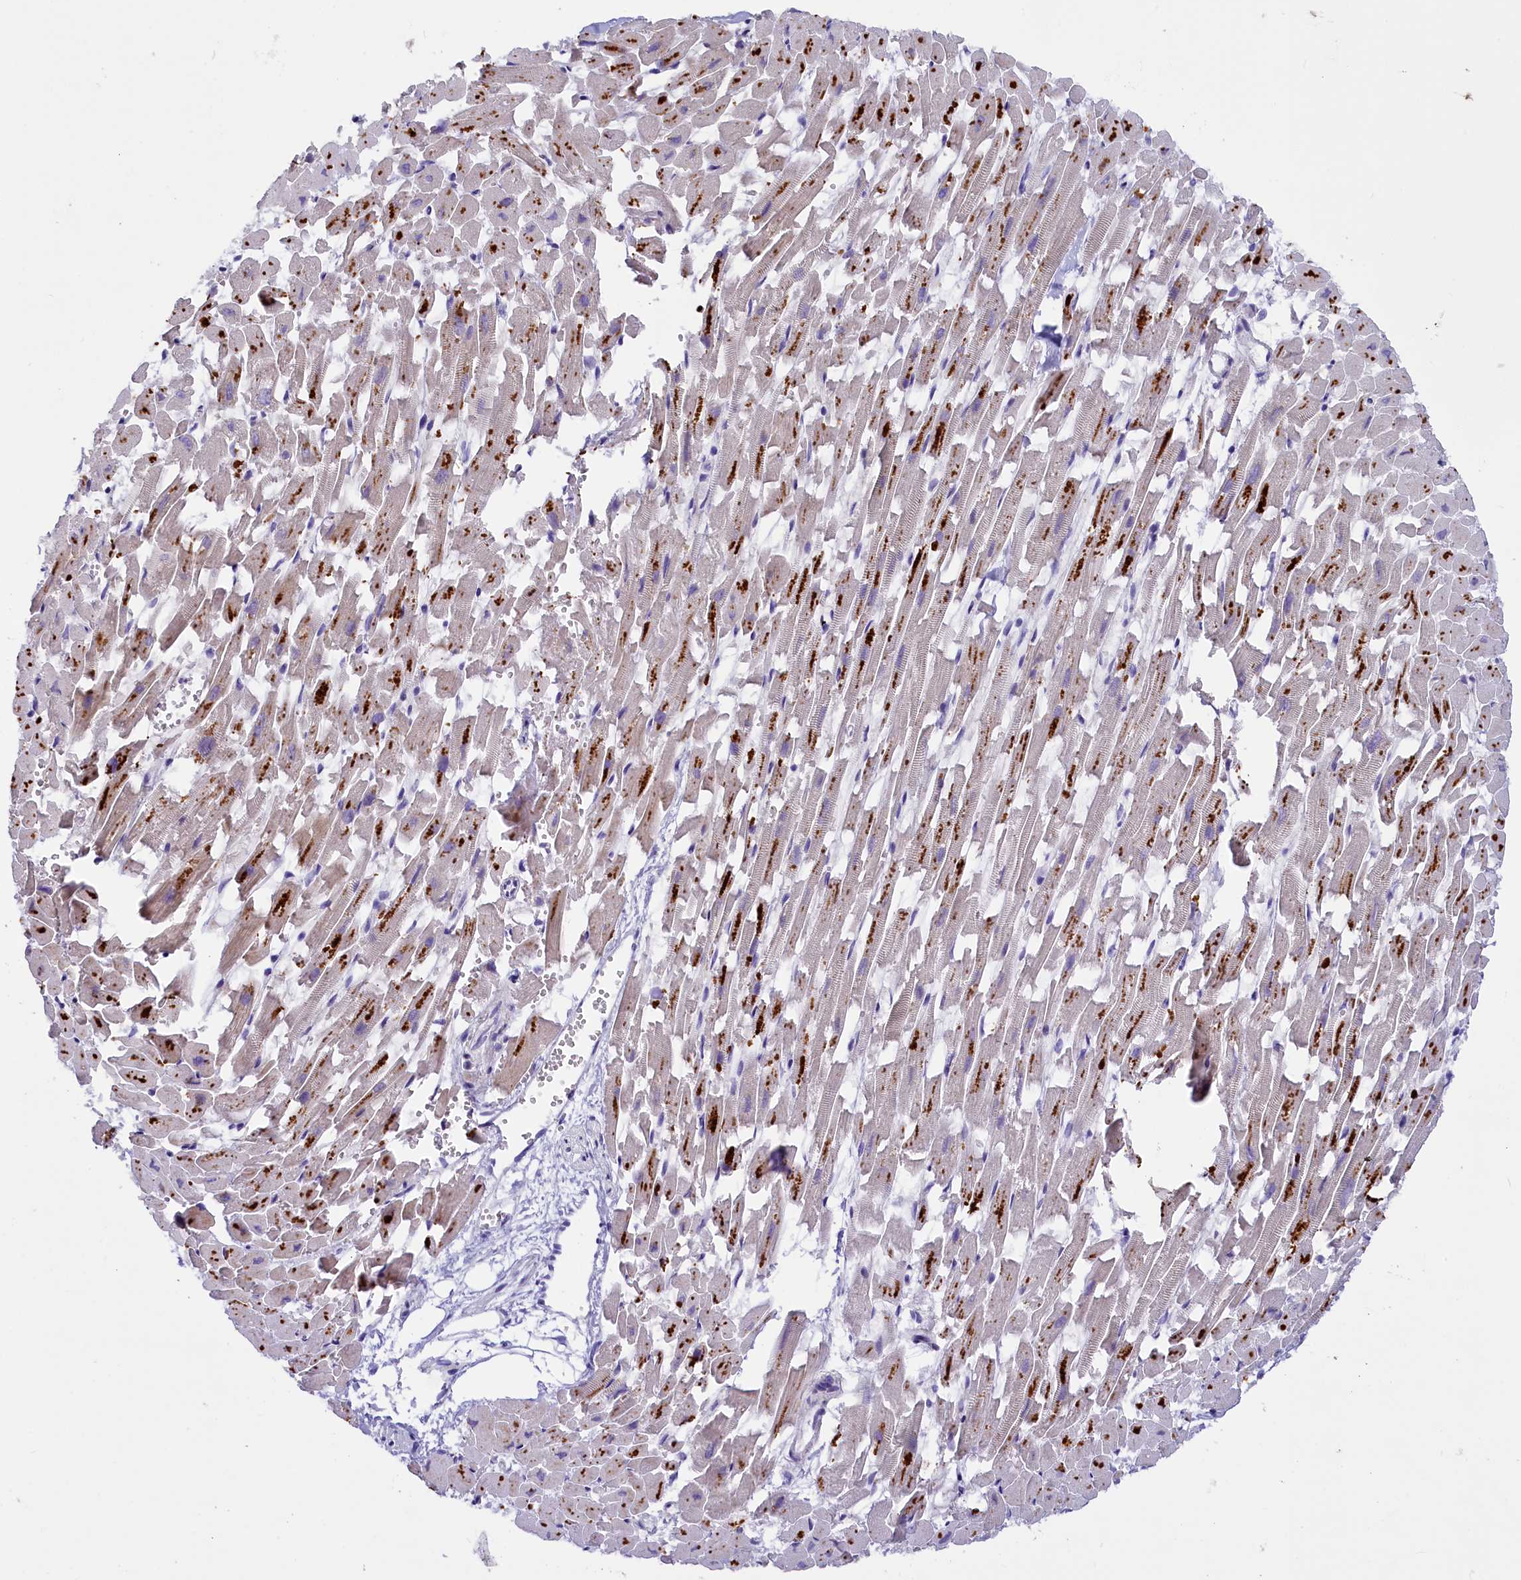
{"staining": {"intensity": "strong", "quantity": "<25%", "location": "cytoplasmic/membranous"}, "tissue": "heart muscle", "cell_type": "Cardiomyocytes", "image_type": "normal", "snomed": [{"axis": "morphology", "description": "Normal tissue, NOS"}, {"axis": "topography", "description": "Heart"}], "caption": "Immunohistochemical staining of unremarkable heart muscle demonstrates <25% levels of strong cytoplasmic/membranous protein expression in about <25% of cardiomyocytes.", "gene": "RTTN", "patient": {"sex": "female", "age": 64}}